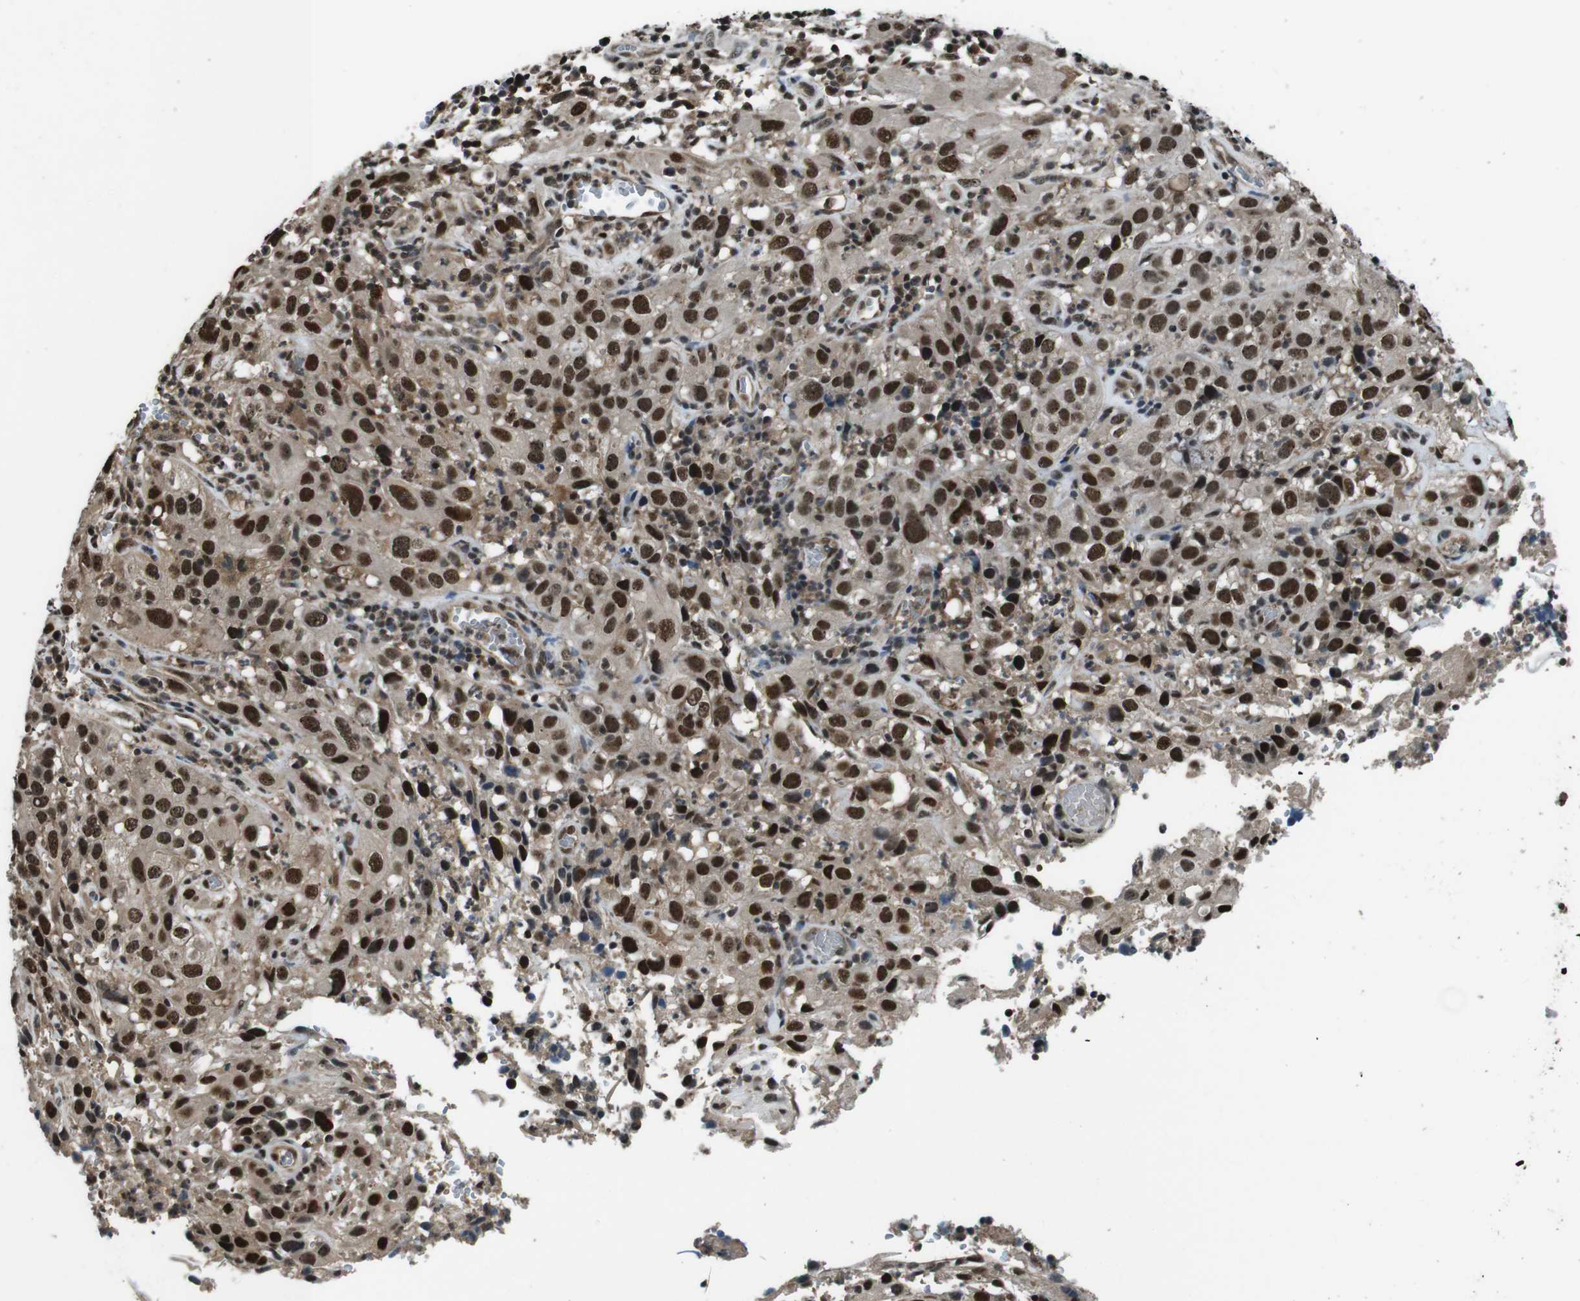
{"staining": {"intensity": "strong", "quantity": ">75%", "location": "nuclear"}, "tissue": "cervical cancer", "cell_type": "Tumor cells", "image_type": "cancer", "snomed": [{"axis": "morphology", "description": "Squamous cell carcinoma, NOS"}, {"axis": "topography", "description": "Cervix"}], "caption": "Approximately >75% of tumor cells in human cervical cancer exhibit strong nuclear protein expression as visualized by brown immunohistochemical staining.", "gene": "NR4A2", "patient": {"sex": "female", "age": 32}}